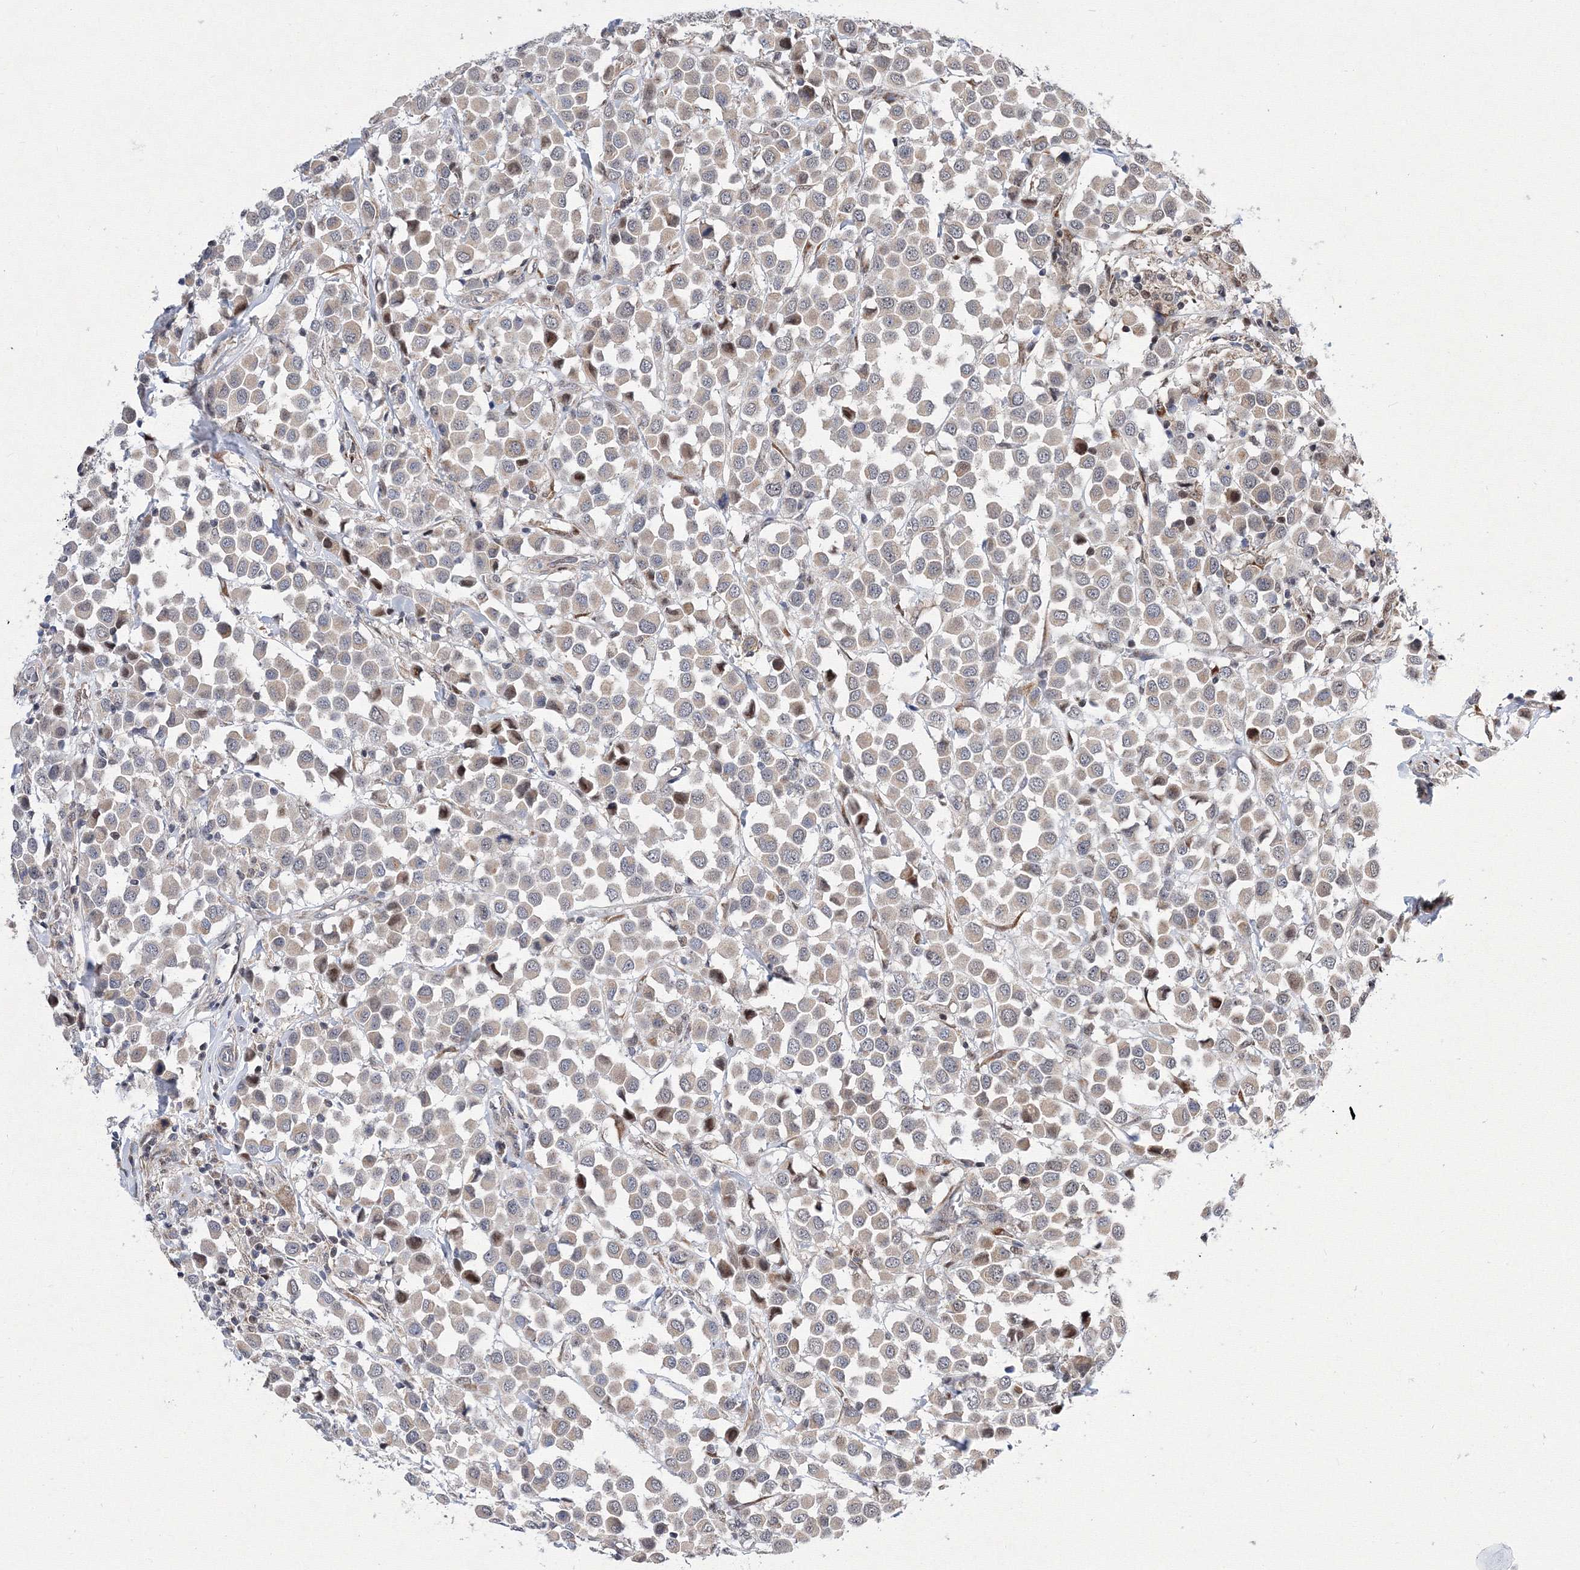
{"staining": {"intensity": "weak", "quantity": ">75%", "location": "cytoplasmic/membranous,nuclear"}, "tissue": "breast cancer", "cell_type": "Tumor cells", "image_type": "cancer", "snomed": [{"axis": "morphology", "description": "Duct carcinoma"}, {"axis": "topography", "description": "Breast"}], "caption": "Immunohistochemical staining of human invasive ductal carcinoma (breast) demonstrates weak cytoplasmic/membranous and nuclear protein expression in approximately >75% of tumor cells.", "gene": "GPN1", "patient": {"sex": "female", "age": 61}}